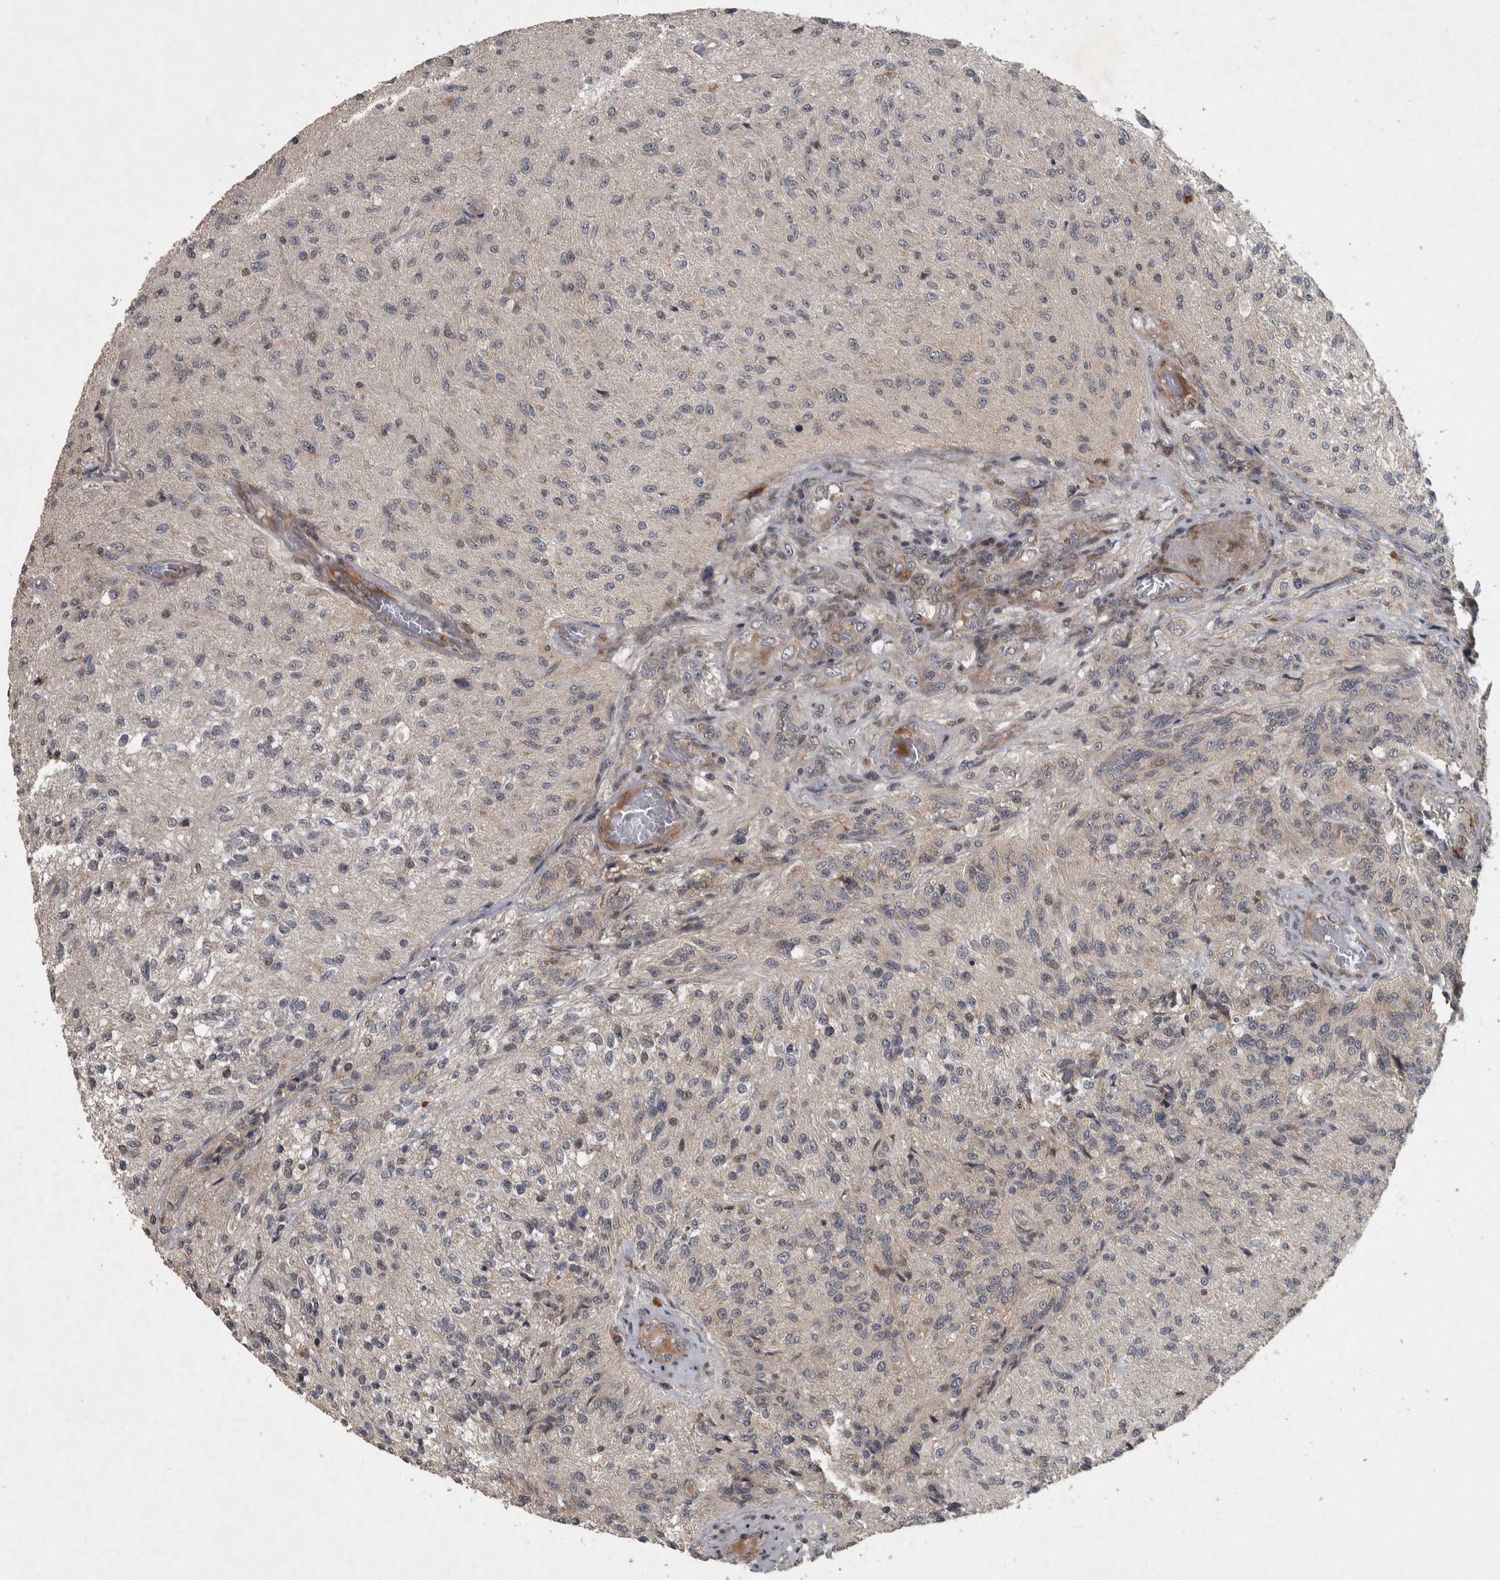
{"staining": {"intensity": "weak", "quantity": "<25%", "location": "cytoplasmic/membranous"}, "tissue": "glioma", "cell_type": "Tumor cells", "image_type": "cancer", "snomed": [{"axis": "morphology", "description": "Normal tissue, NOS"}, {"axis": "morphology", "description": "Glioma, malignant, High grade"}, {"axis": "topography", "description": "Cerebral cortex"}], "caption": "Tumor cells are negative for brown protein staining in malignant glioma (high-grade).", "gene": "ERAL1", "patient": {"sex": "male", "age": 77}}